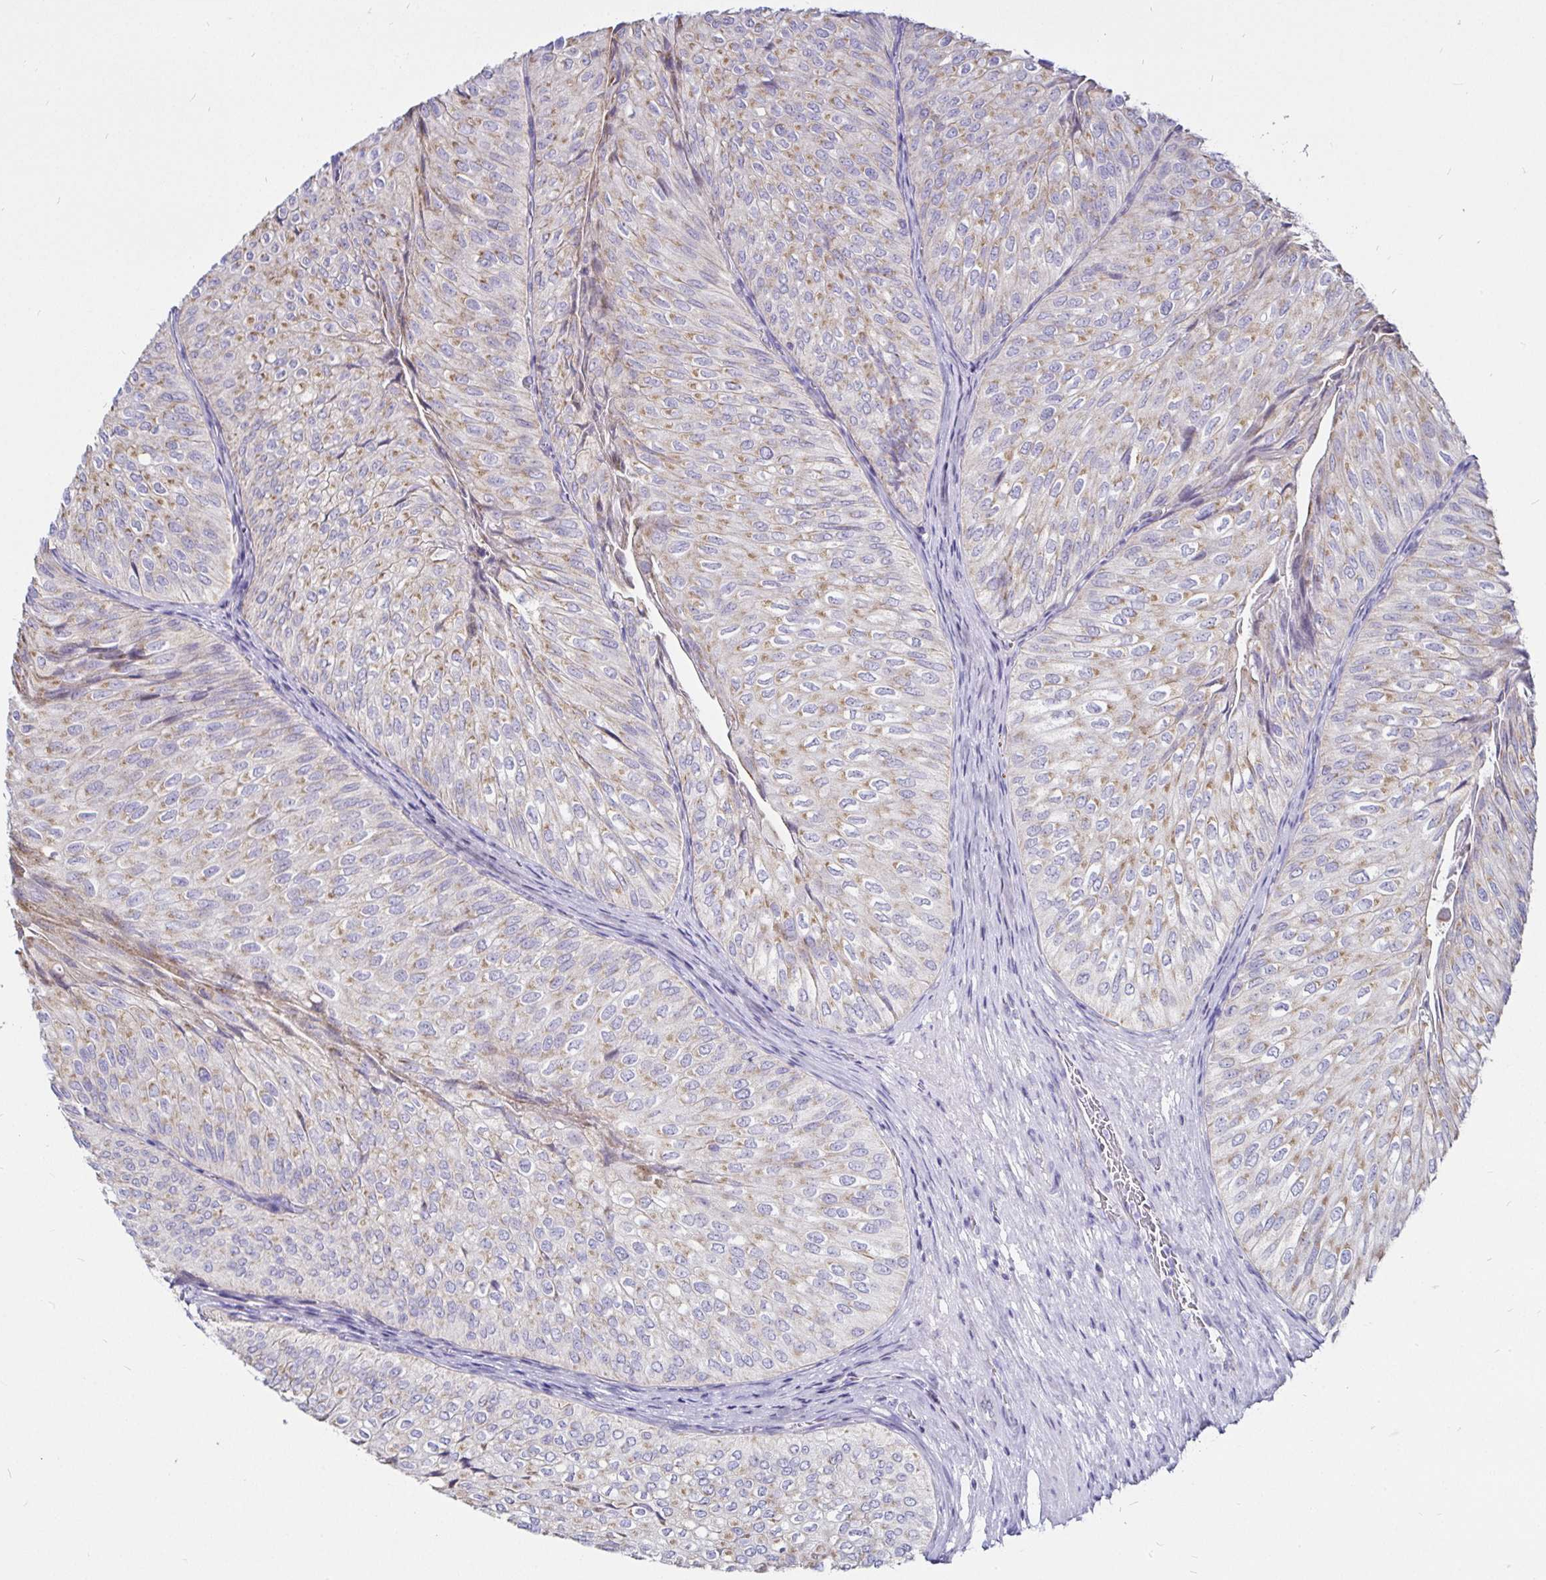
{"staining": {"intensity": "weak", "quantity": "25%-75%", "location": "cytoplasmic/membranous"}, "tissue": "urothelial cancer", "cell_type": "Tumor cells", "image_type": "cancer", "snomed": [{"axis": "morphology", "description": "Urothelial carcinoma, NOS"}, {"axis": "topography", "description": "Urinary bladder"}], "caption": "Transitional cell carcinoma stained with IHC shows weak cytoplasmic/membranous staining in approximately 25%-75% of tumor cells. (IHC, brightfield microscopy, high magnification).", "gene": "PGAM2", "patient": {"sex": "male", "age": 62}}